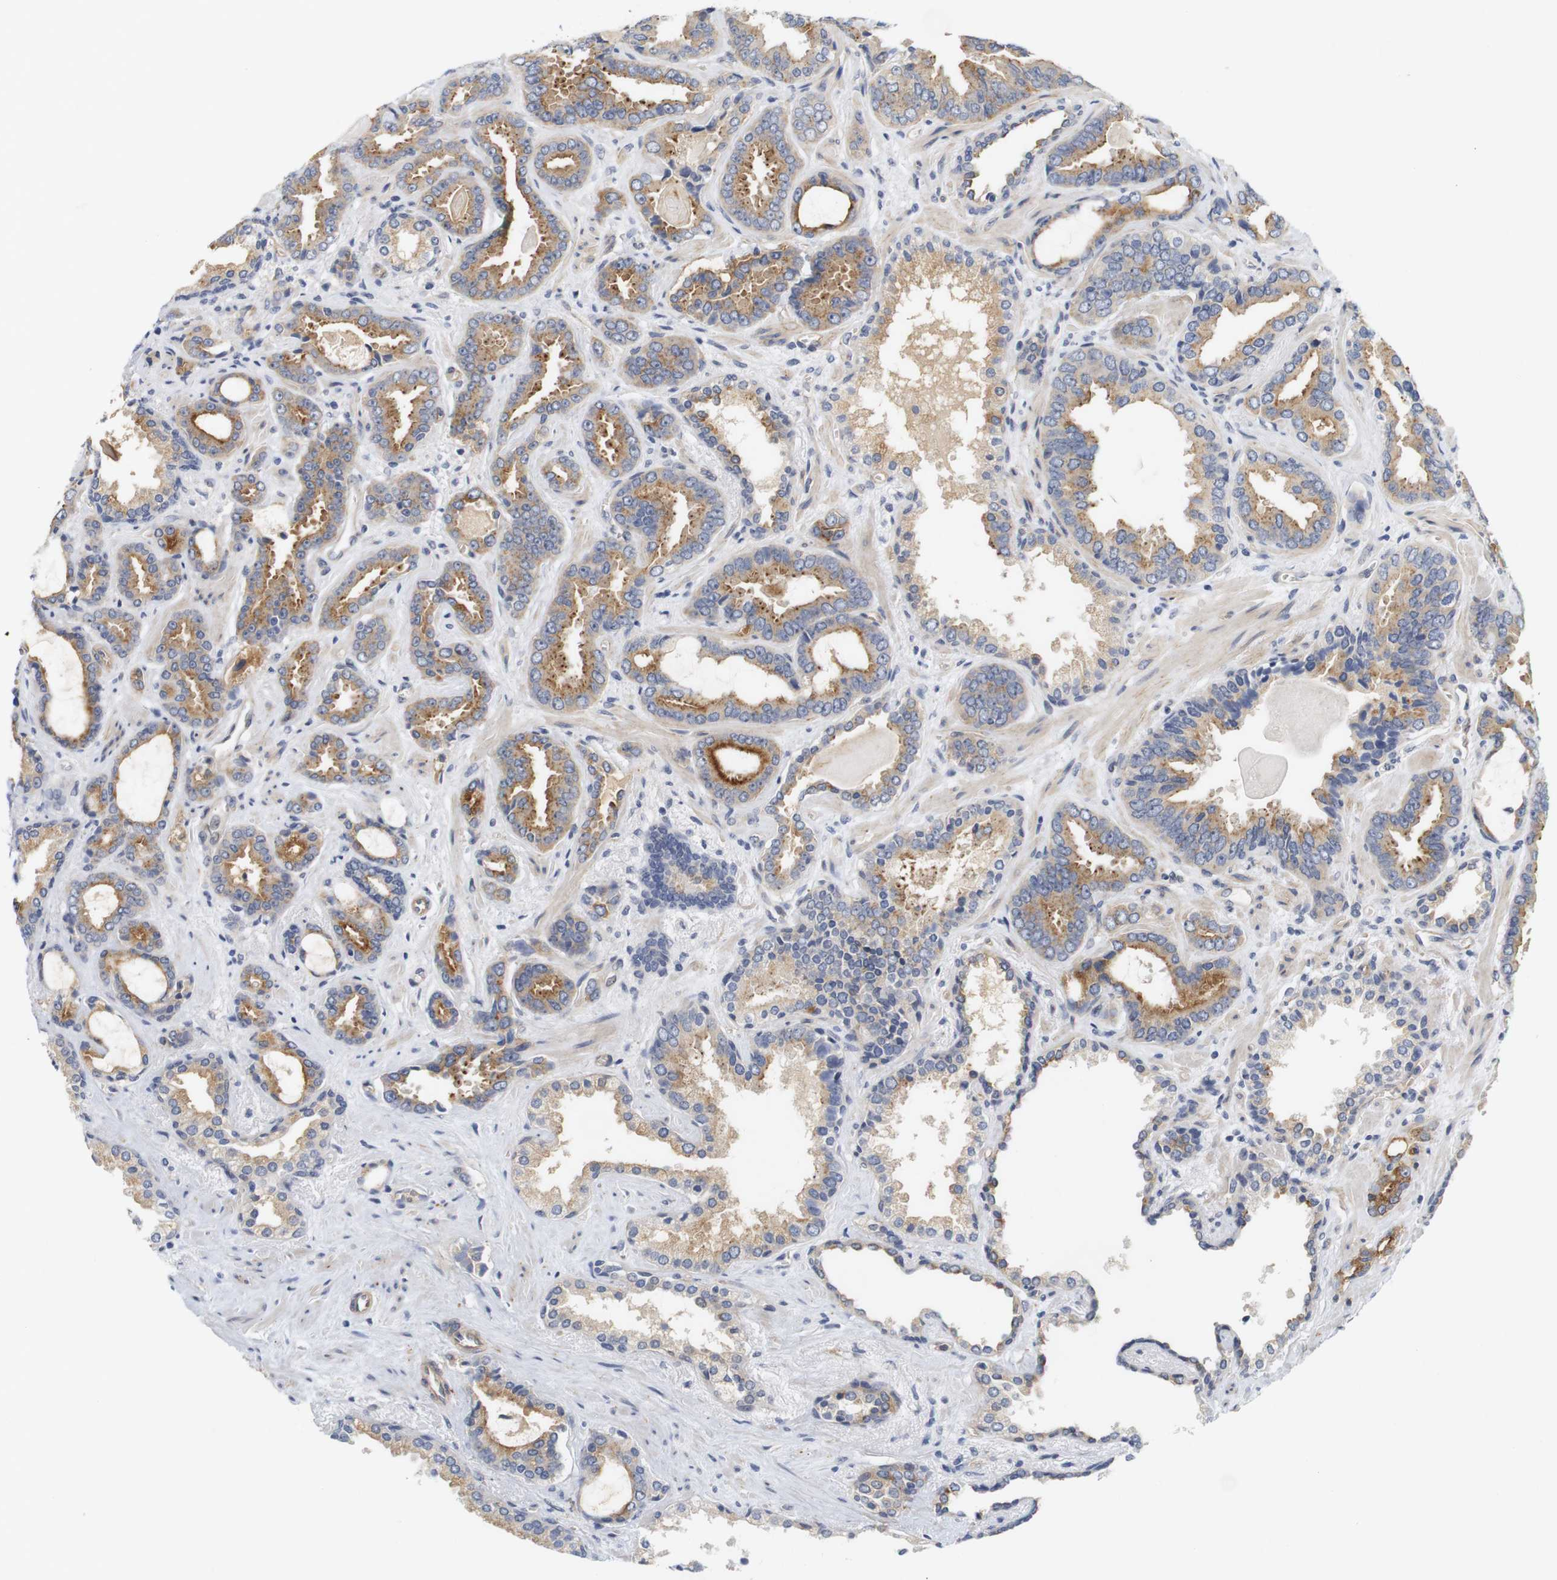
{"staining": {"intensity": "moderate", "quantity": ">75%", "location": "cytoplasmic/membranous"}, "tissue": "prostate cancer", "cell_type": "Tumor cells", "image_type": "cancer", "snomed": [{"axis": "morphology", "description": "Adenocarcinoma, Low grade"}, {"axis": "topography", "description": "Prostate"}], "caption": "This histopathology image exhibits immunohistochemistry (IHC) staining of low-grade adenocarcinoma (prostate), with medium moderate cytoplasmic/membranous staining in about >75% of tumor cells.", "gene": "CYB561", "patient": {"sex": "male", "age": 60}}